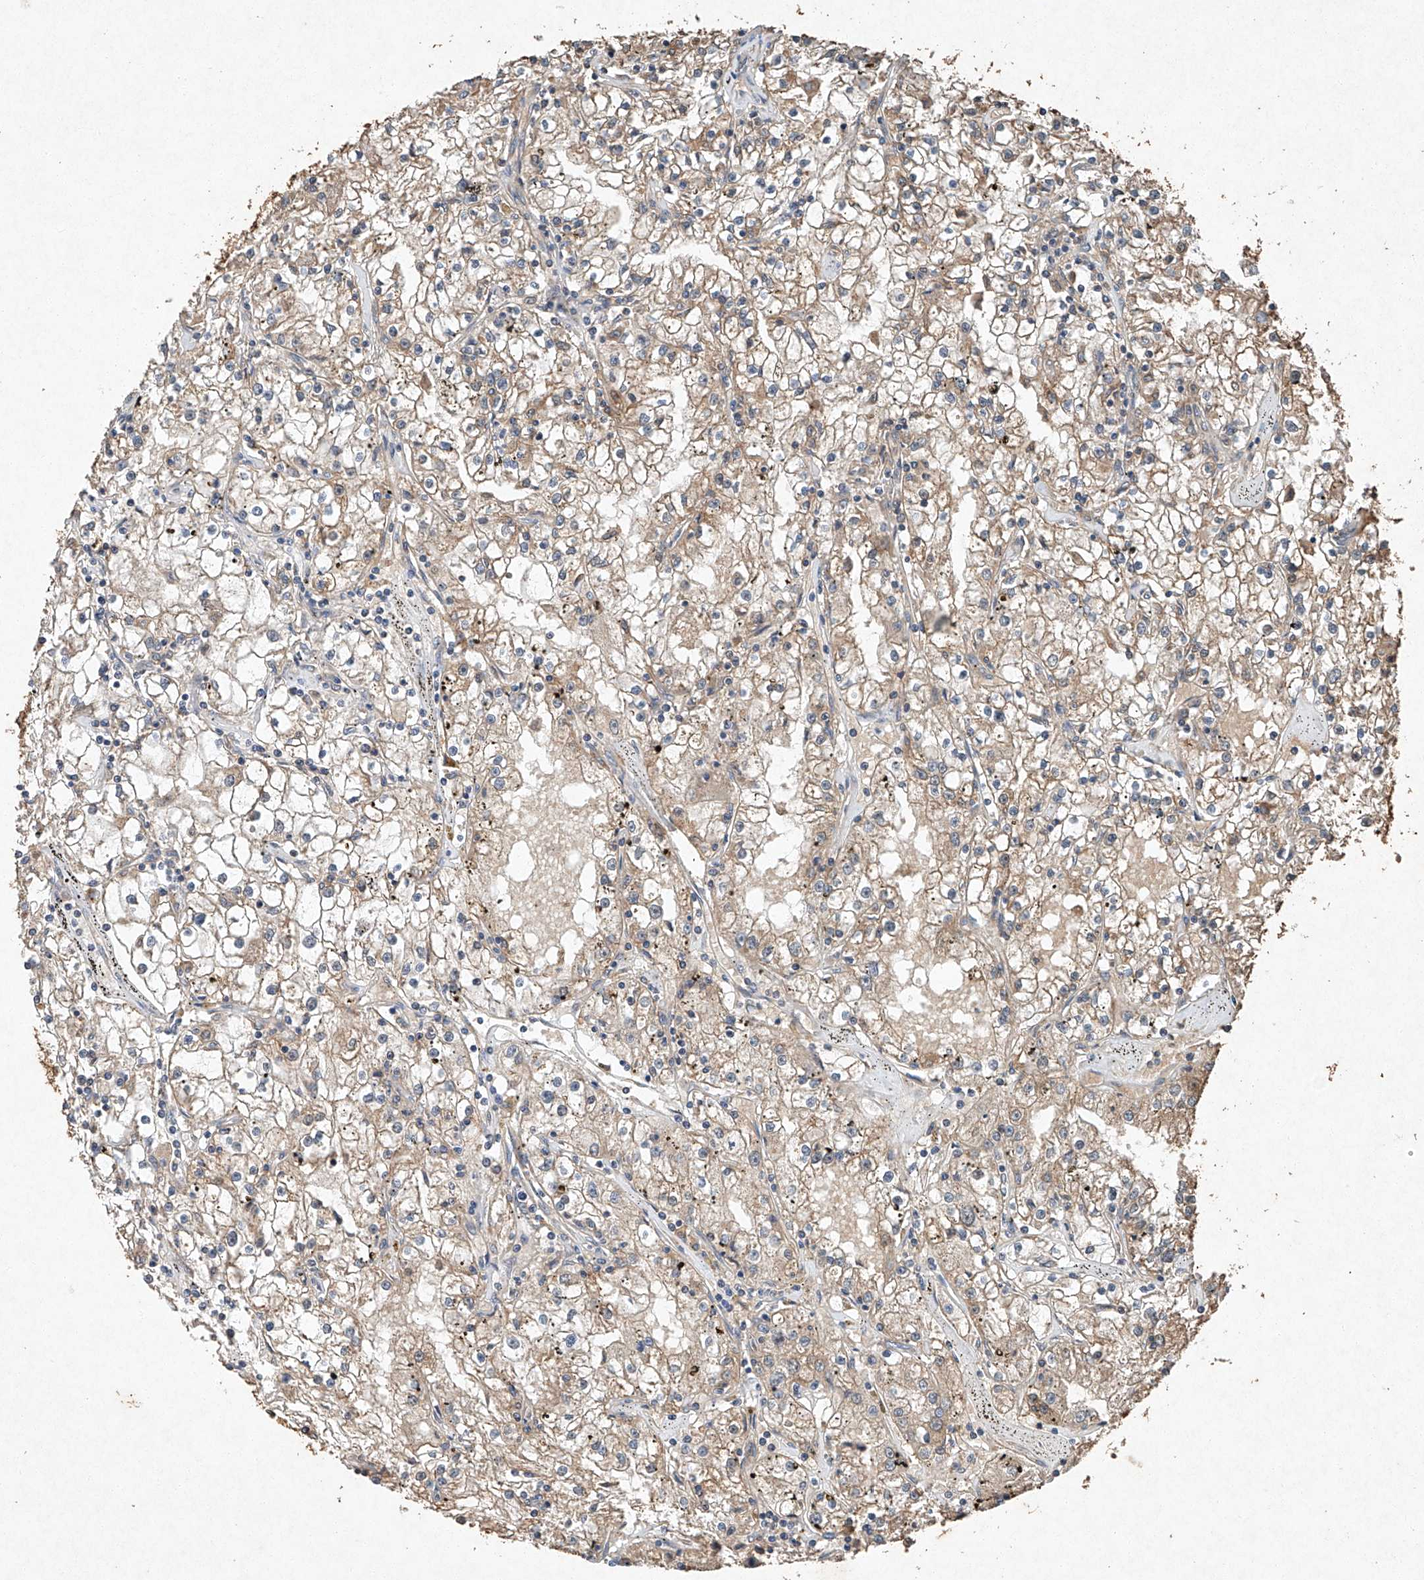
{"staining": {"intensity": "weak", "quantity": "25%-75%", "location": "cytoplasmic/membranous"}, "tissue": "renal cancer", "cell_type": "Tumor cells", "image_type": "cancer", "snomed": [{"axis": "morphology", "description": "Adenocarcinoma, NOS"}, {"axis": "topography", "description": "Kidney"}], "caption": "About 25%-75% of tumor cells in human adenocarcinoma (renal) demonstrate weak cytoplasmic/membranous protein expression as visualized by brown immunohistochemical staining.", "gene": "STK3", "patient": {"sex": "male", "age": 56}}